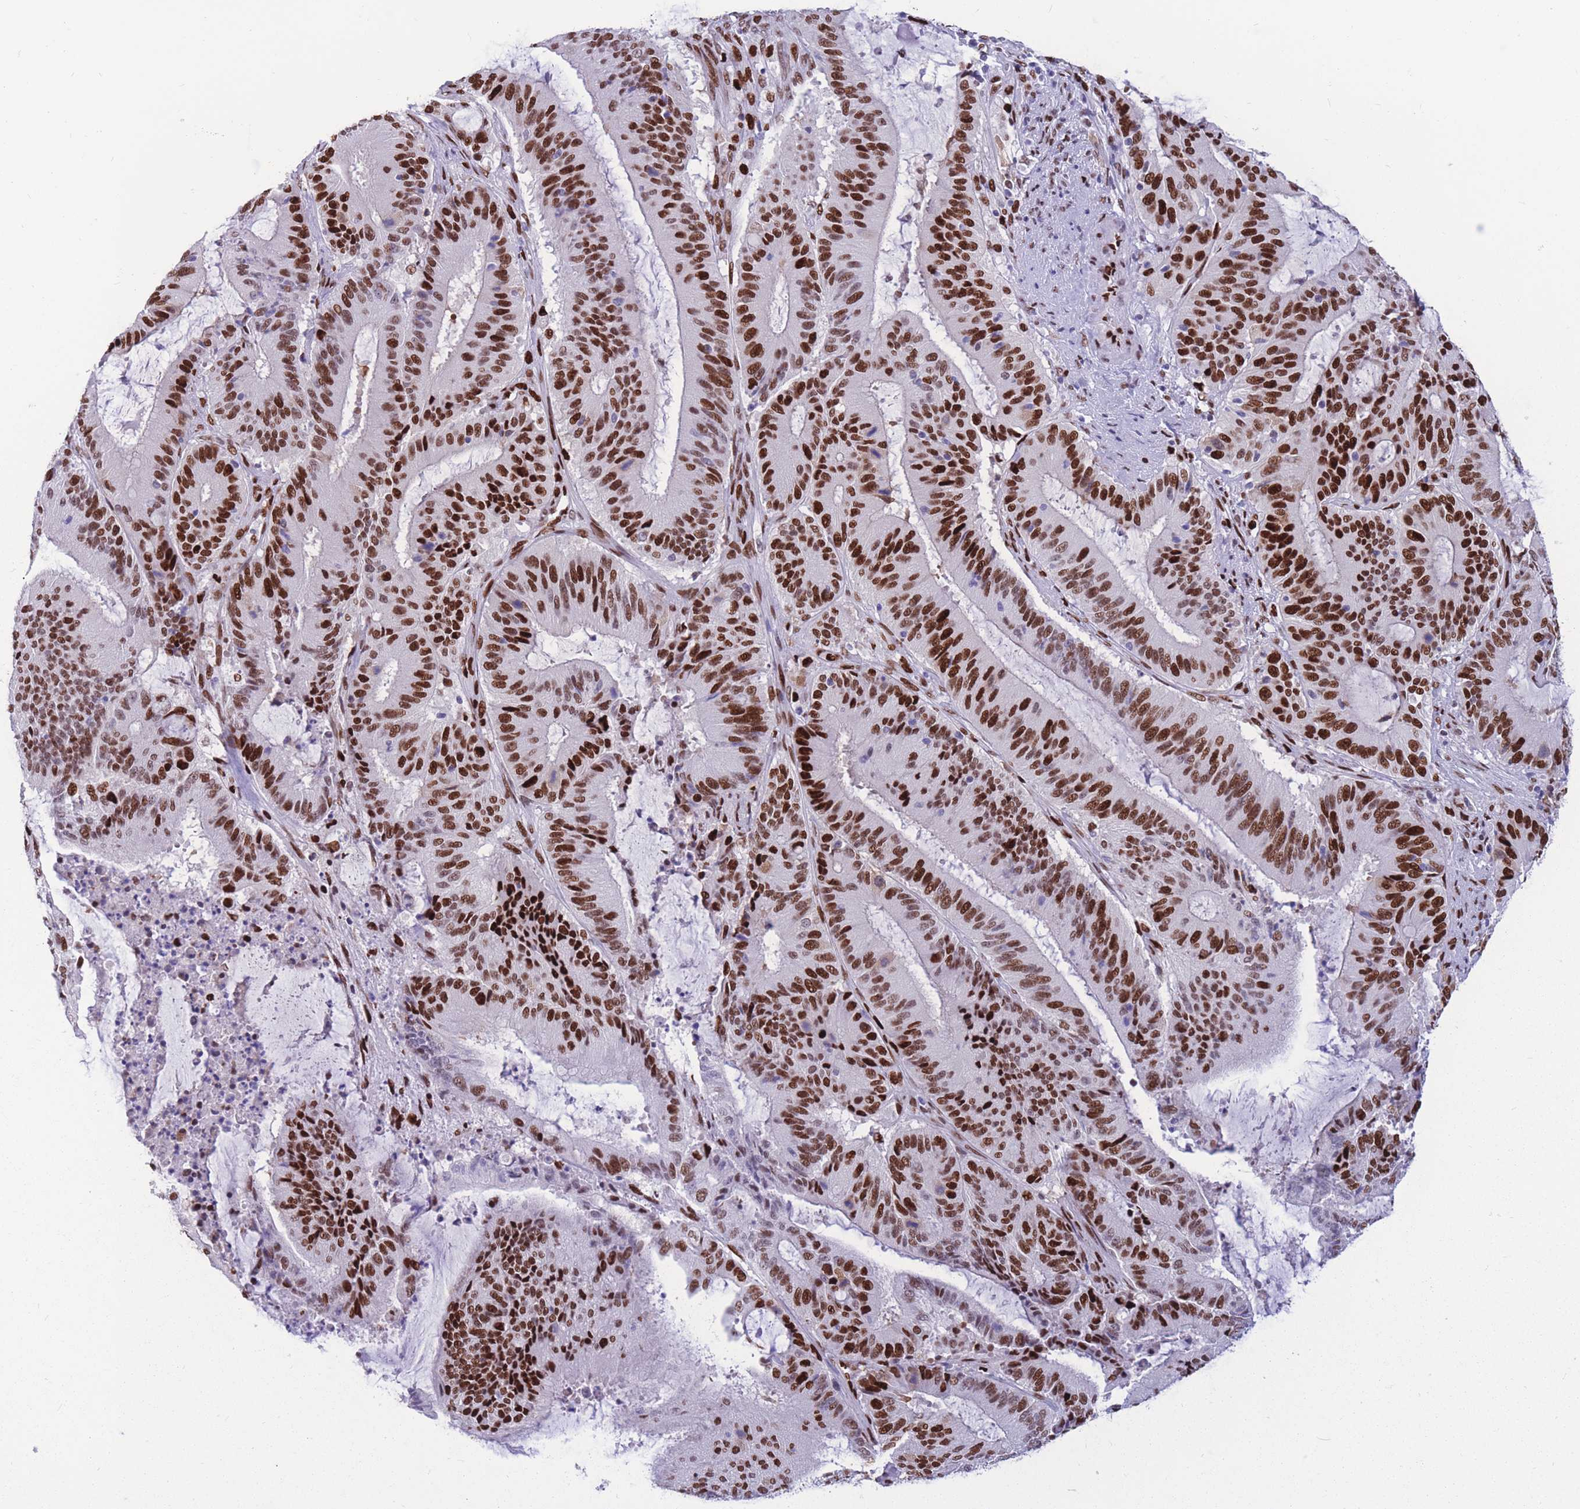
{"staining": {"intensity": "strong", "quantity": ">75%", "location": "nuclear"}, "tissue": "liver cancer", "cell_type": "Tumor cells", "image_type": "cancer", "snomed": [{"axis": "morphology", "description": "Normal tissue, NOS"}, {"axis": "morphology", "description": "Cholangiocarcinoma"}, {"axis": "topography", "description": "Liver"}, {"axis": "topography", "description": "Peripheral nerve tissue"}], "caption": "High-magnification brightfield microscopy of liver cancer (cholangiocarcinoma) stained with DAB (3,3'-diaminobenzidine) (brown) and counterstained with hematoxylin (blue). tumor cells exhibit strong nuclear staining is appreciated in about>75% of cells. (DAB (3,3'-diaminobenzidine) = brown stain, brightfield microscopy at high magnification).", "gene": "NASP", "patient": {"sex": "female", "age": 73}}